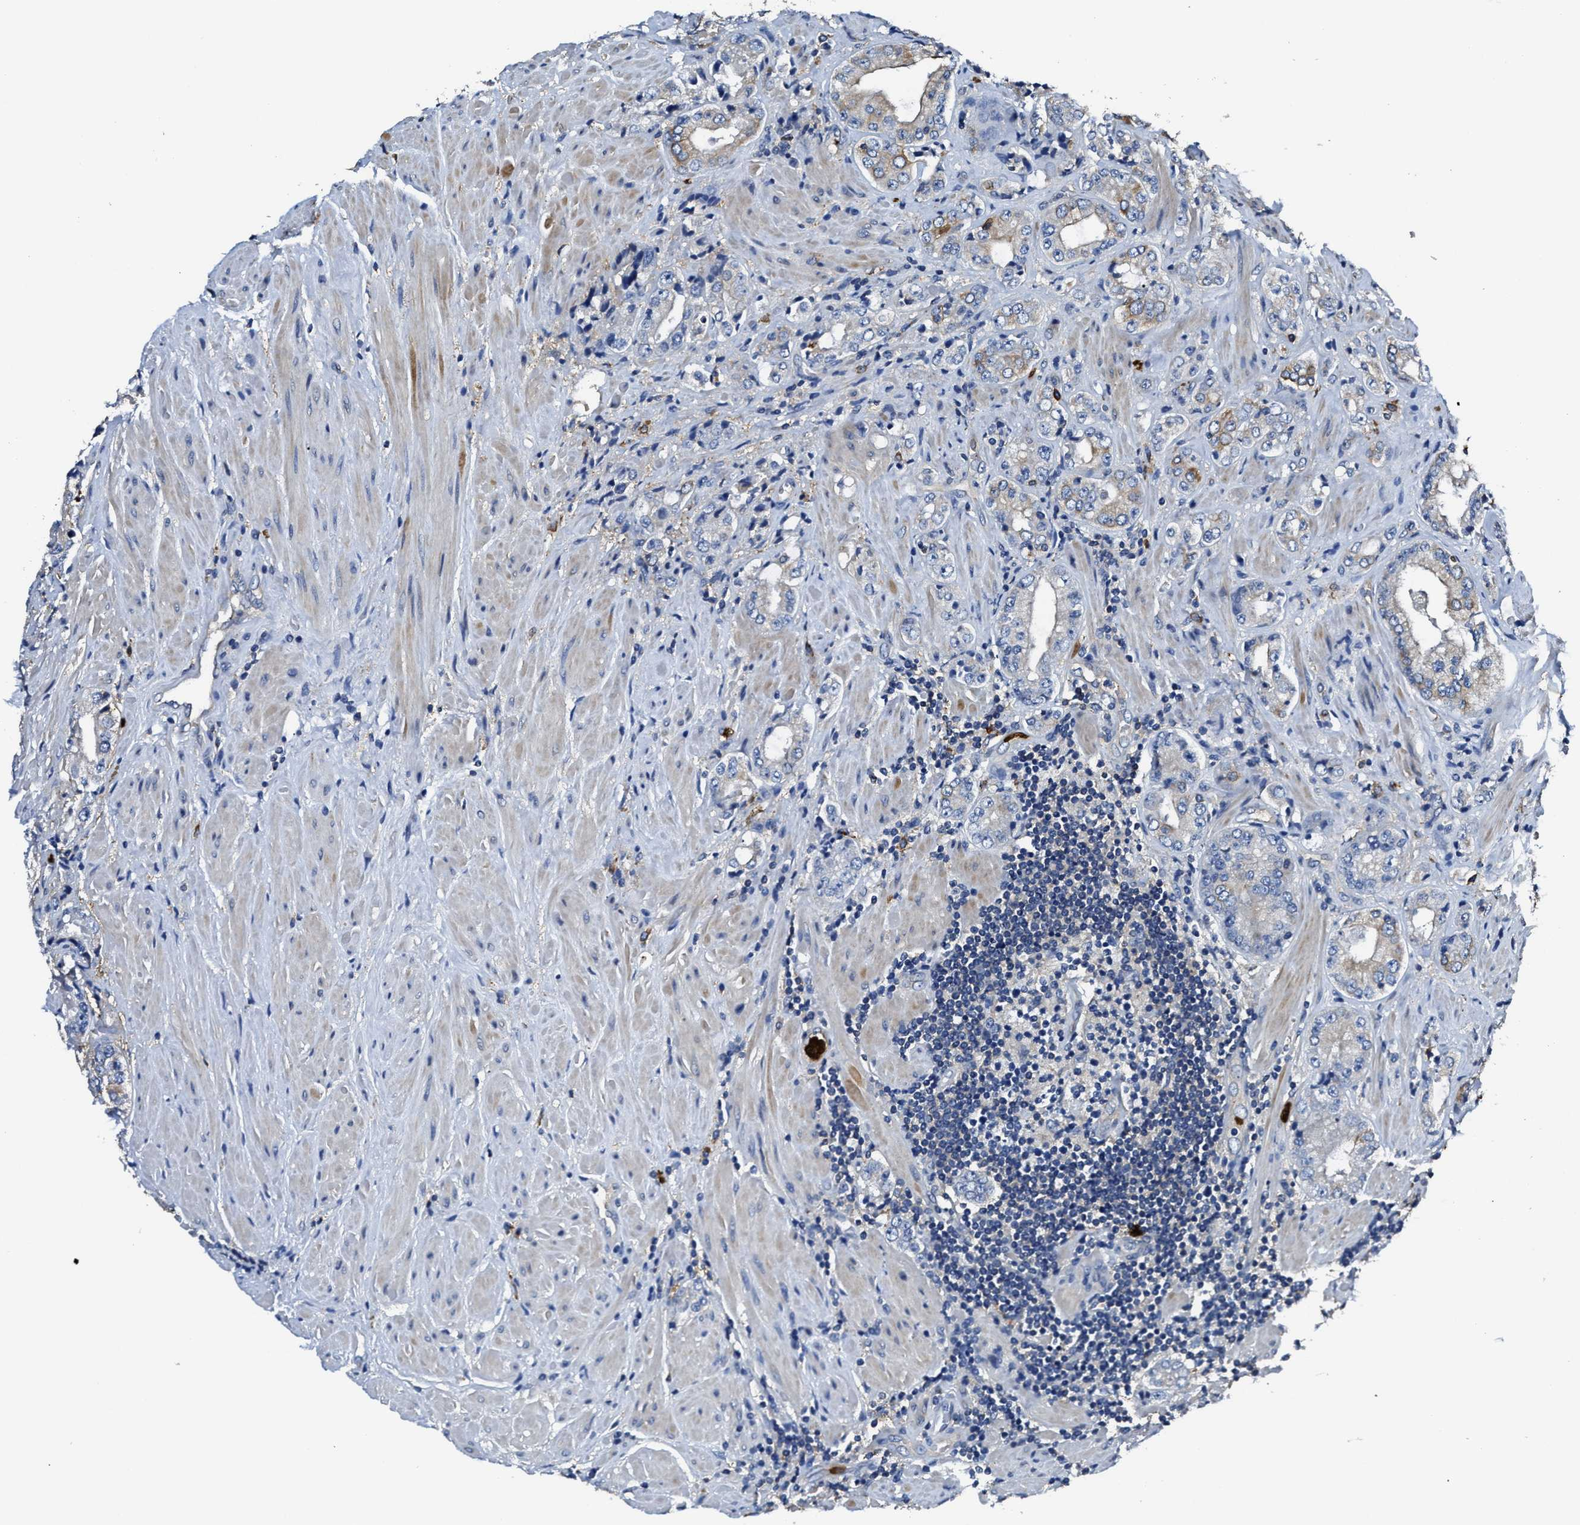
{"staining": {"intensity": "weak", "quantity": "<25%", "location": "cytoplasmic/membranous"}, "tissue": "prostate cancer", "cell_type": "Tumor cells", "image_type": "cancer", "snomed": [{"axis": "morphology", "description": "Adenocarcinoma, High grade"}, {"axis": "topography", "description": "Prostate"}], "caption": "Tumor cells show no significant expression in prostate cancer.", "gene": "TRAF6", "patient": {"sex": "male", "age": 61}}